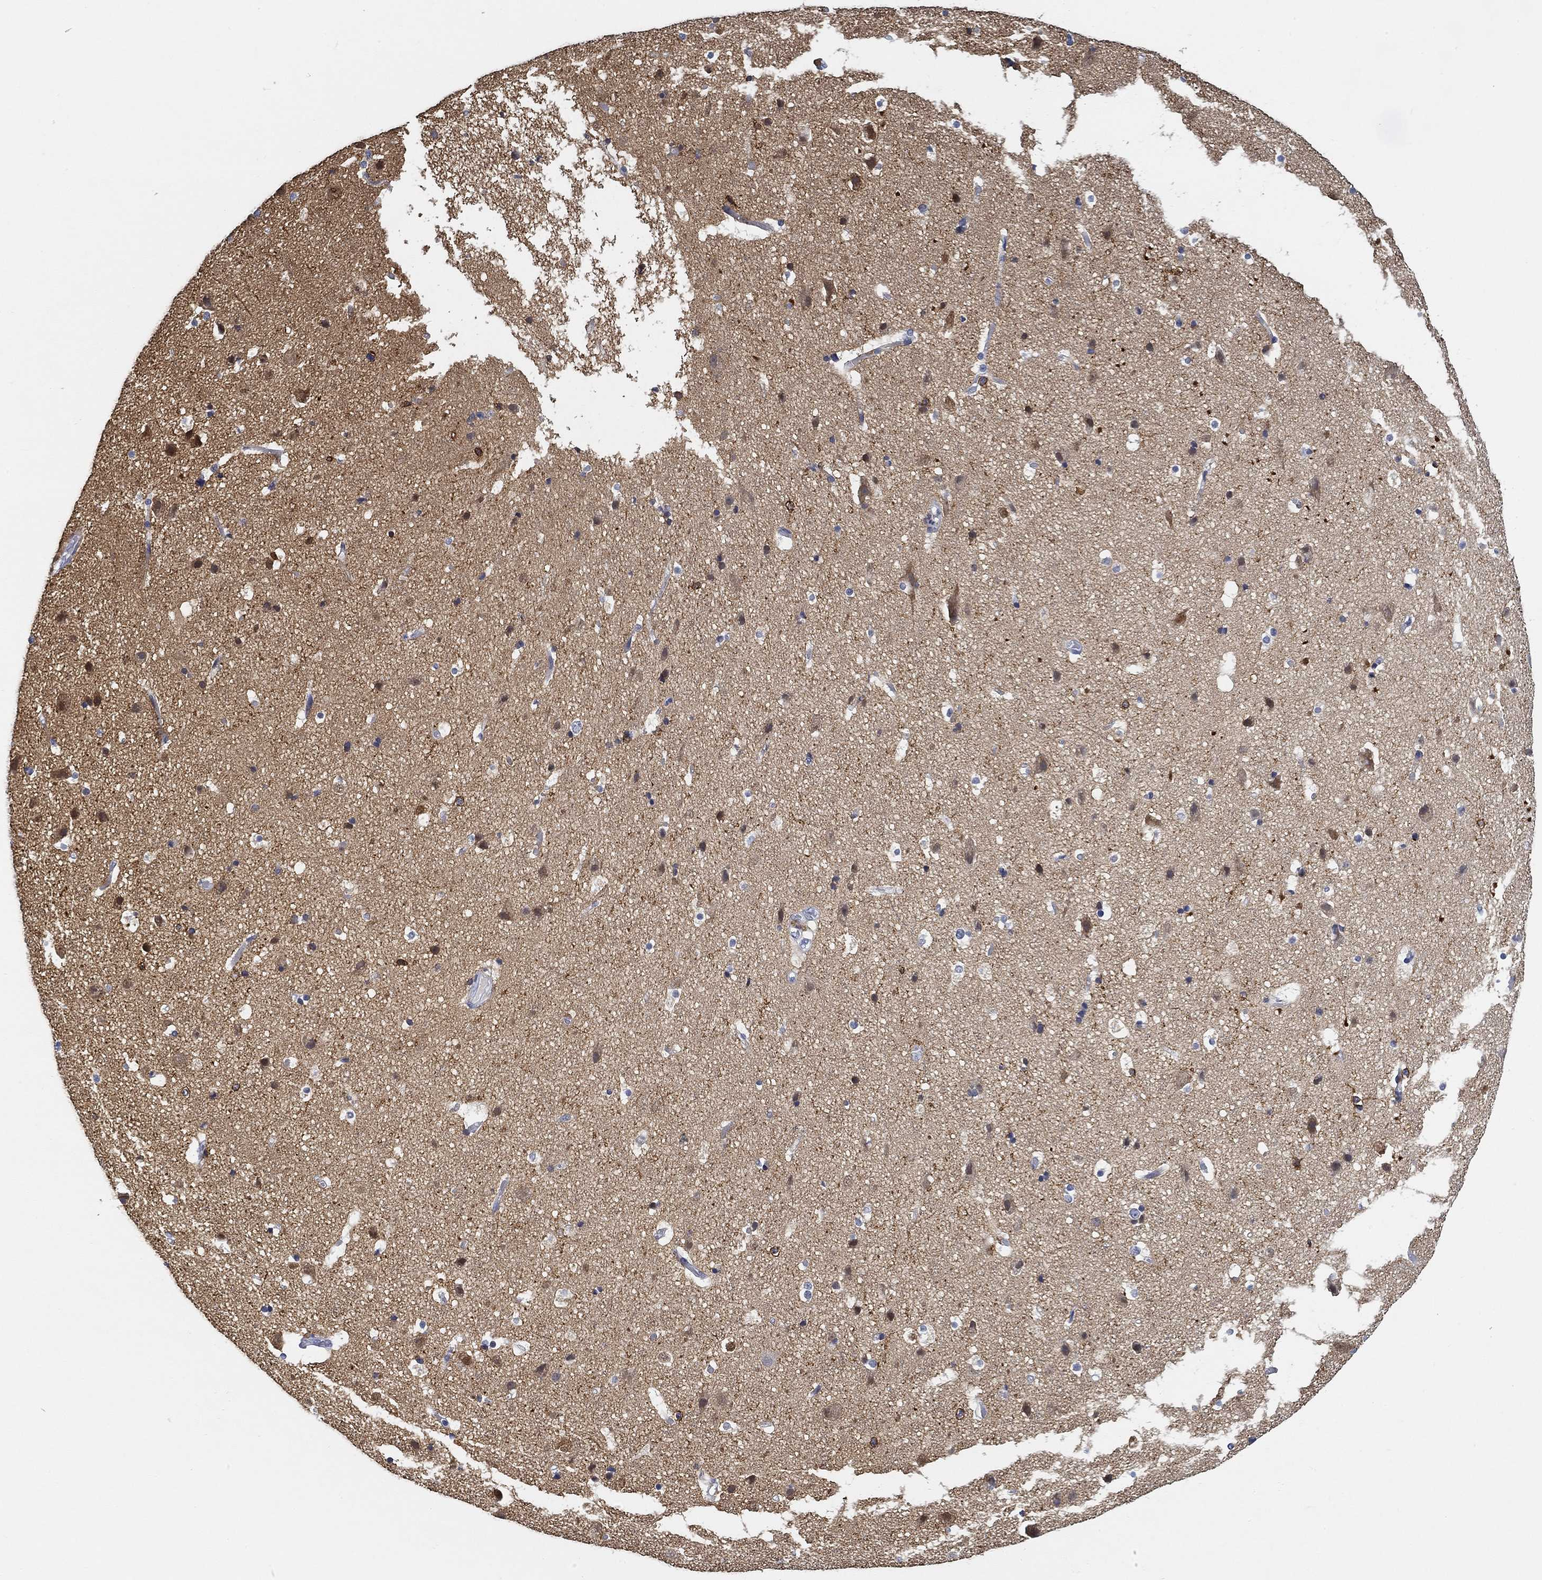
{"staining": {"intensity": "negative", "quantity": "none", "location": "none"}, "tissue": "cerebral cortex", "cell_type": "Endothelial cells", "image_type": "normal", "snomed": [{"axis": "morphology", "description": "Normal tissue, NOS"}, {"axis": "topography", "description": "Cerebral cortex"}], "caption": "Immunohistochemistry (IHC) micrograph of normal cerebral cortex stained for a protein (brown), which displays no staining in endothelial cells.", "gene": "SLC2A5", "patient": {"sex": "female", "age": 52}}